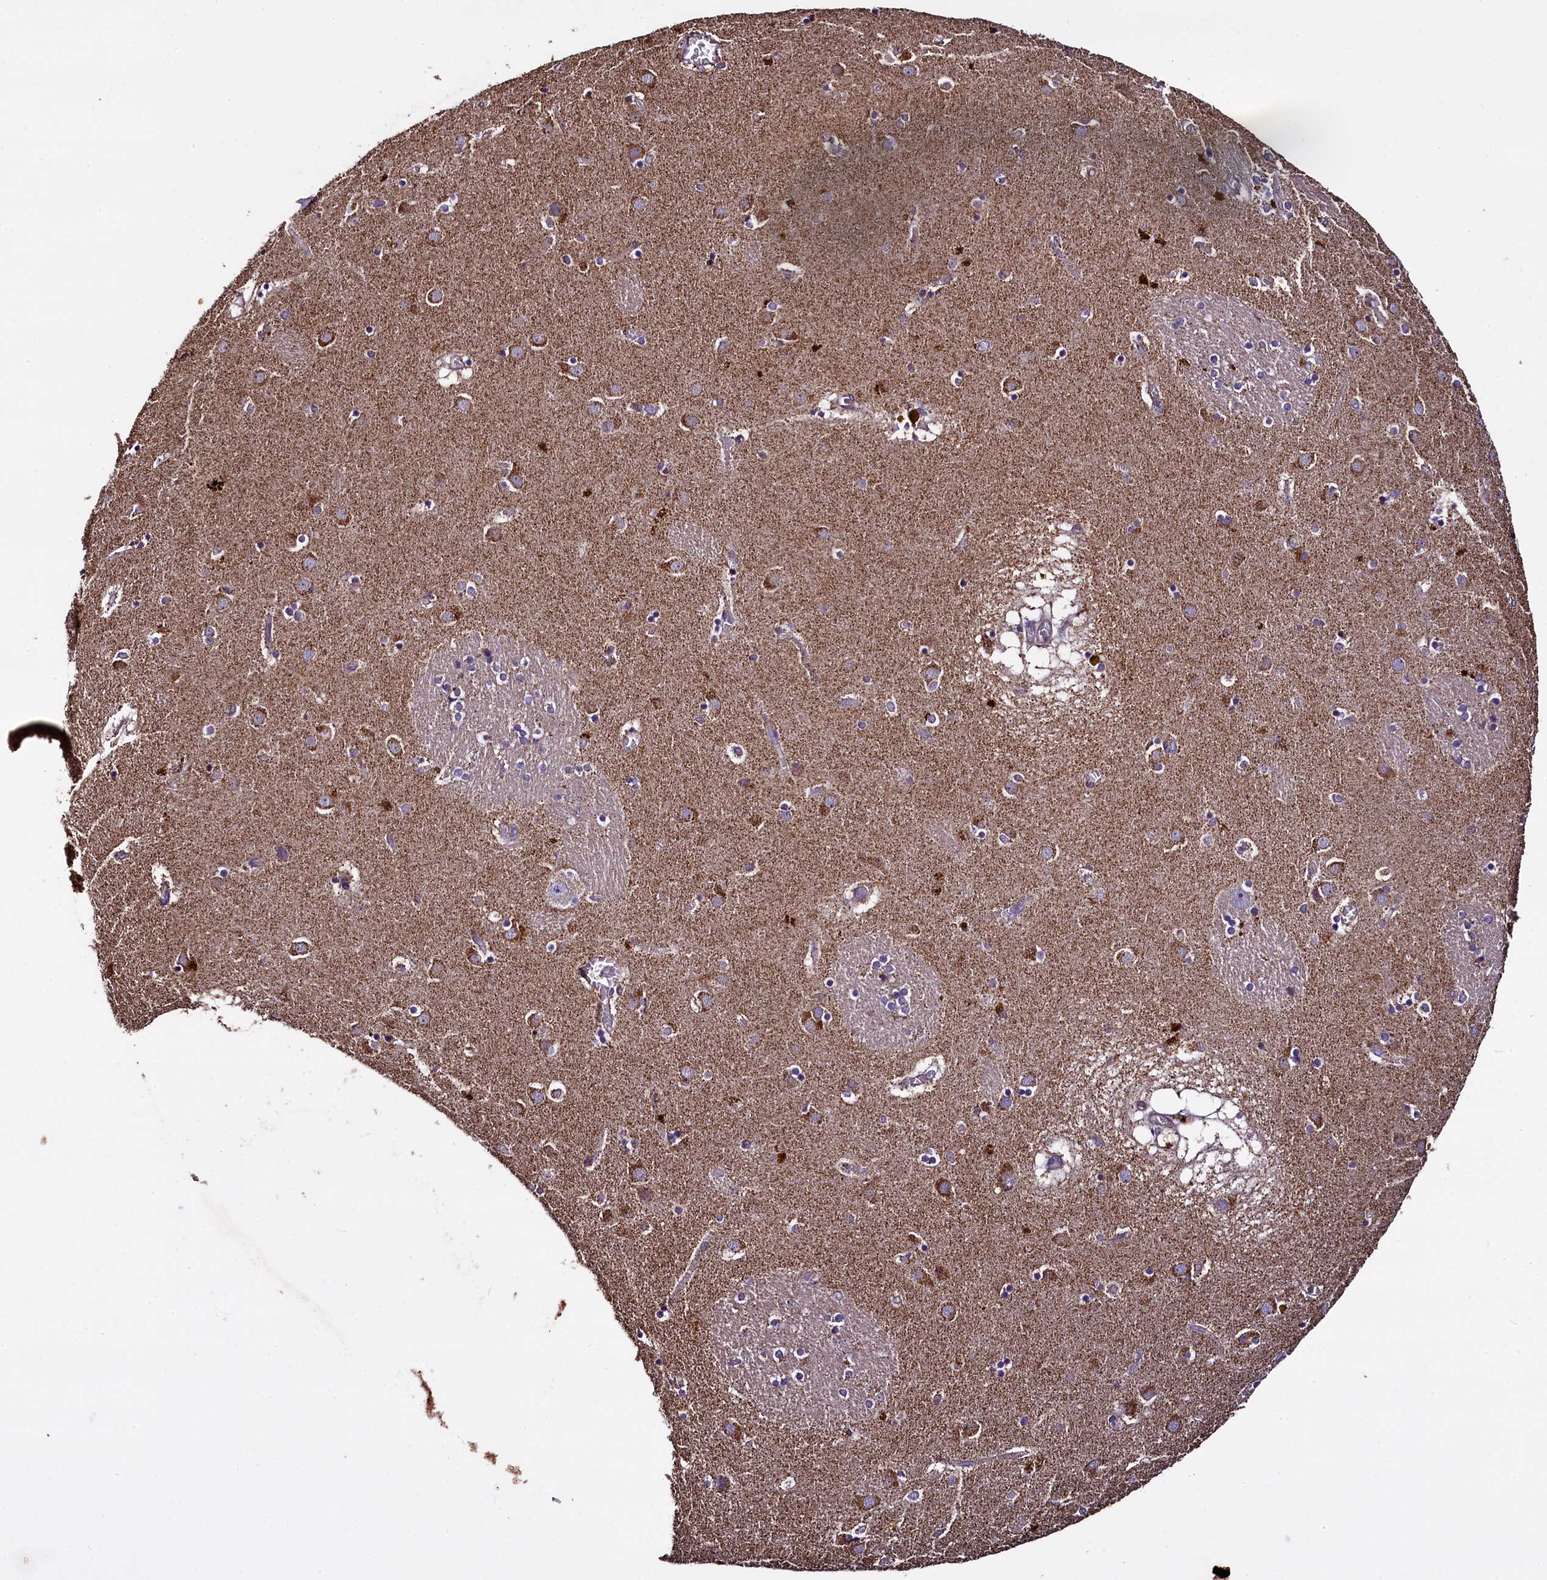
{"staining": {"intensity": "negative", "quantity": "none", "location": "none"}, "tissue": "caudate", "cell_type": "Glial cells", "image_type": "normal", "snomed": [{"axis": "morphology", "description": "Normal tissue, NOS"}, {"axis": "topography", "description": "Lateral ventricle wall"}], "caption": "Micrograph shows no significant protein expression in glial cells of benign caudate. (DAB (3,3'-diaminobenzidine) immunohistochemistry (IHC) with hematoxylin counter stain).", "gene": "COQ9", "patient": {"sex": "male", "age": 70}}